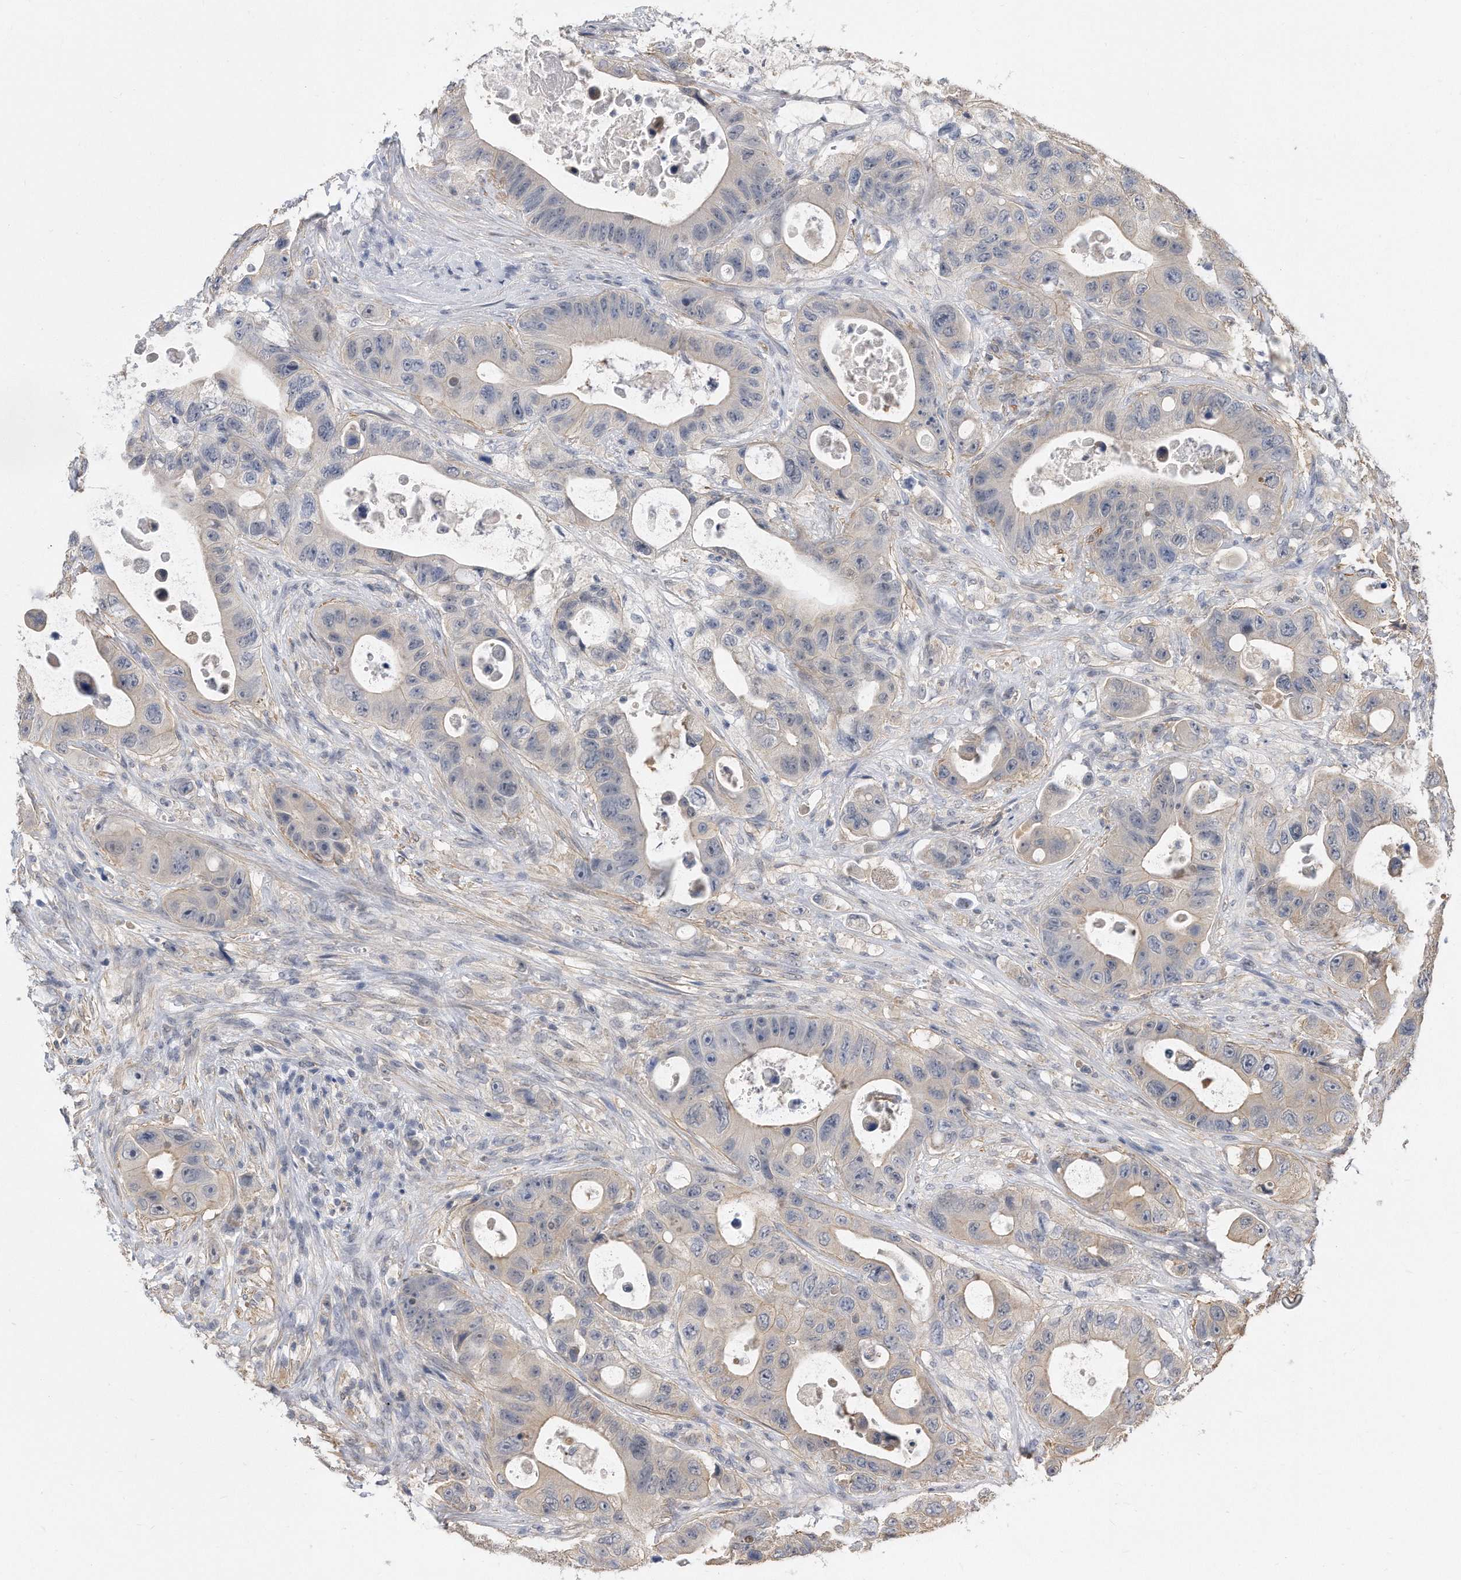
{"staining": {"intensity": "weak", "quantity": "<25%", "location": "cytoplasmic/membranous"}, "tissue": "colorectal cancer", "cell_type": "Tumor cells", "image_type": "cancer", "snomed": [{"axis": "morphology", "description": "Adenocarcinoma, NOS"}, {"axis": "topography", "description": "Colon"}], "caption": "There is no significant expression in tumor cells of colorectal cancer.", "gene": "TCP1", "patient": {"sex": "female", "age": 46}}